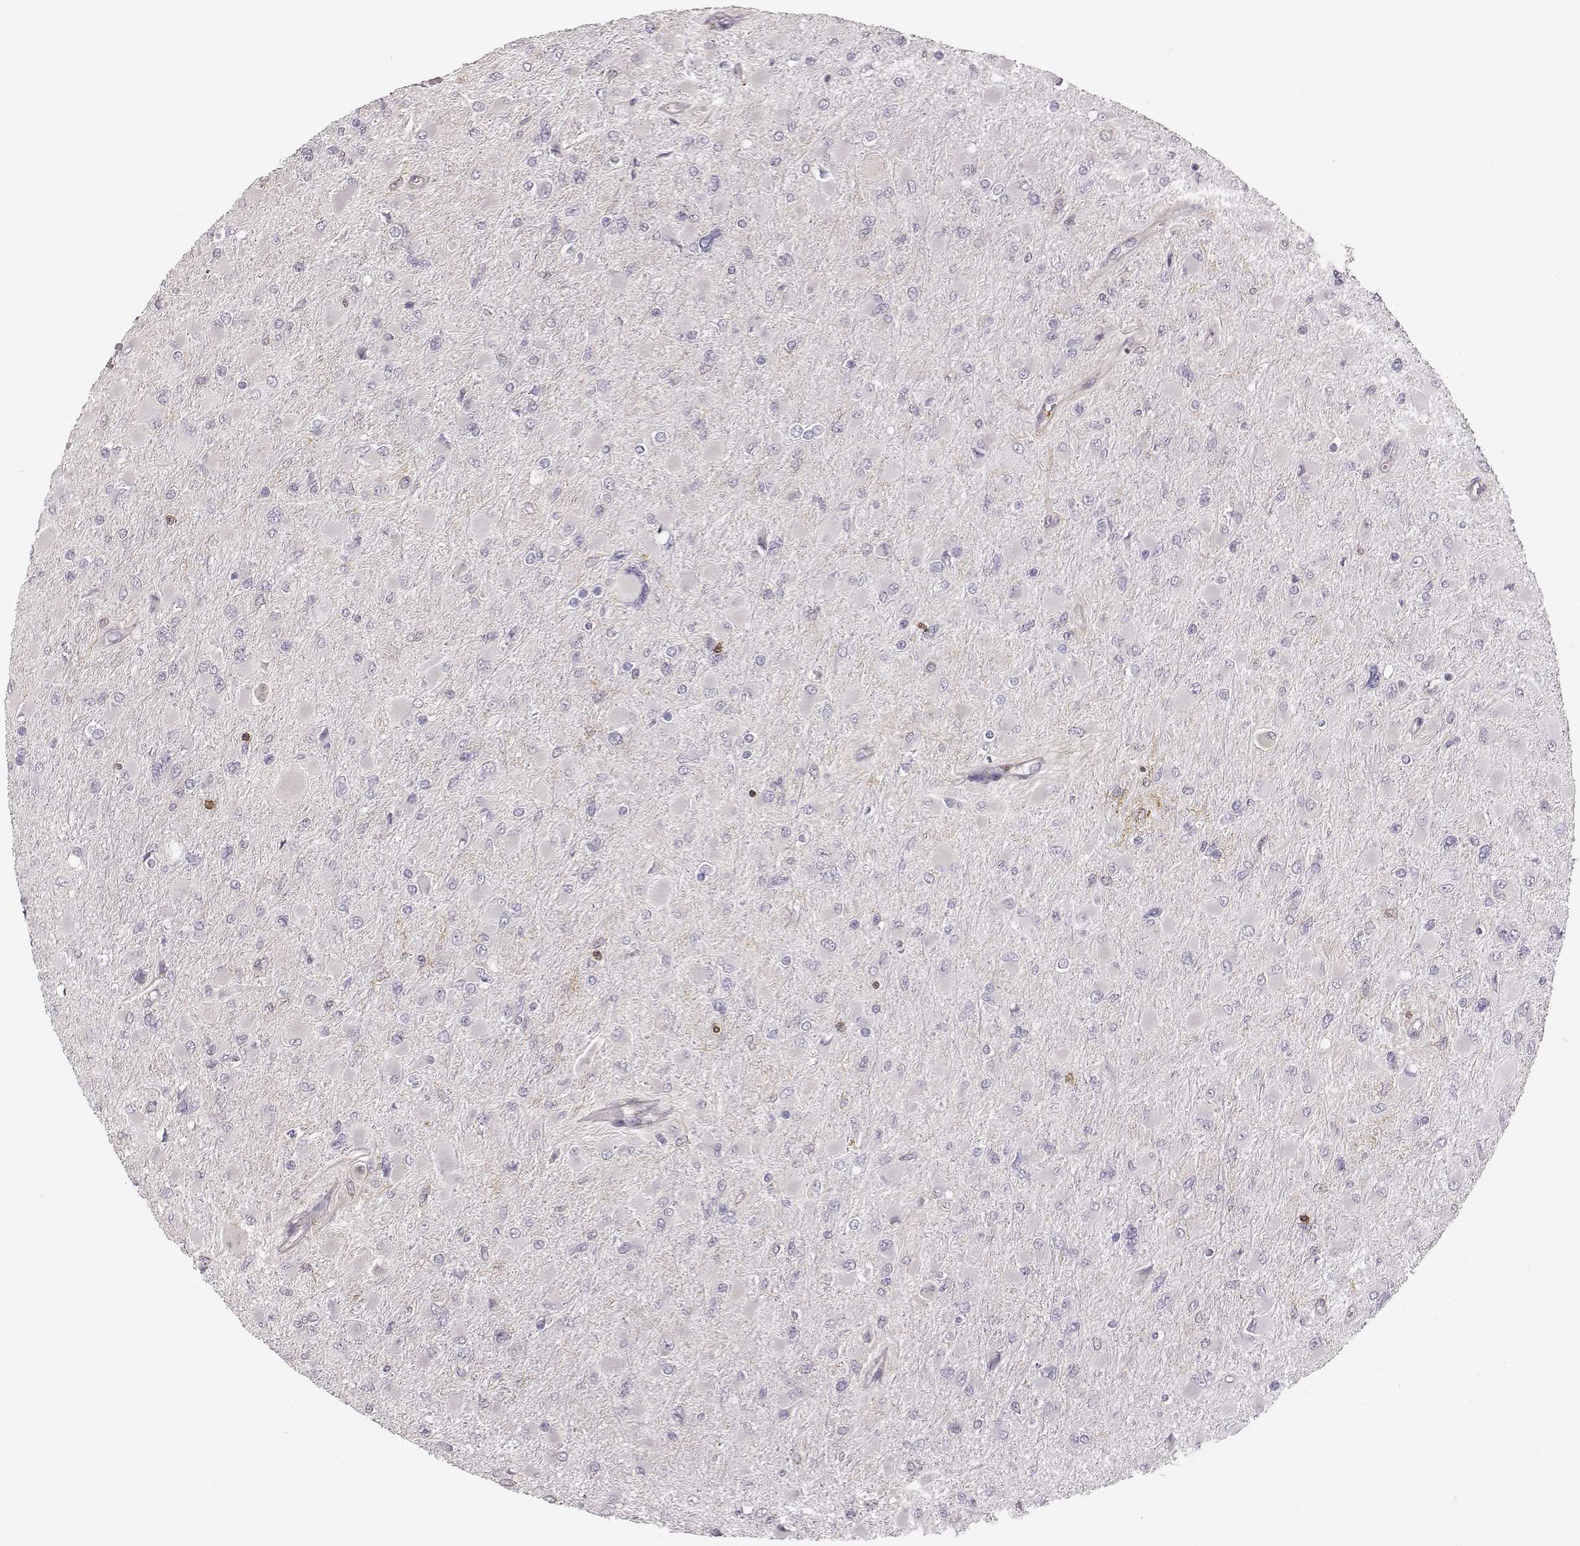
{"staining": {"intensity": "negative", "quantity": "none", "location": "none"}, "tissue": "glioma", "cell_type": "Tumor cells", "image_type": "cancer", "snomed": [{"axis": "morphology", "description": "Glioma, malignant, High grade"}, {"axis": "topography", "description": "Cerebral cortex"}], "caption": "A micrograph of human malignant high-grade glioma is negative for staining in tumor cells.", "gene": "ZYX", "patient": {"sex": "female", "age": 36}}